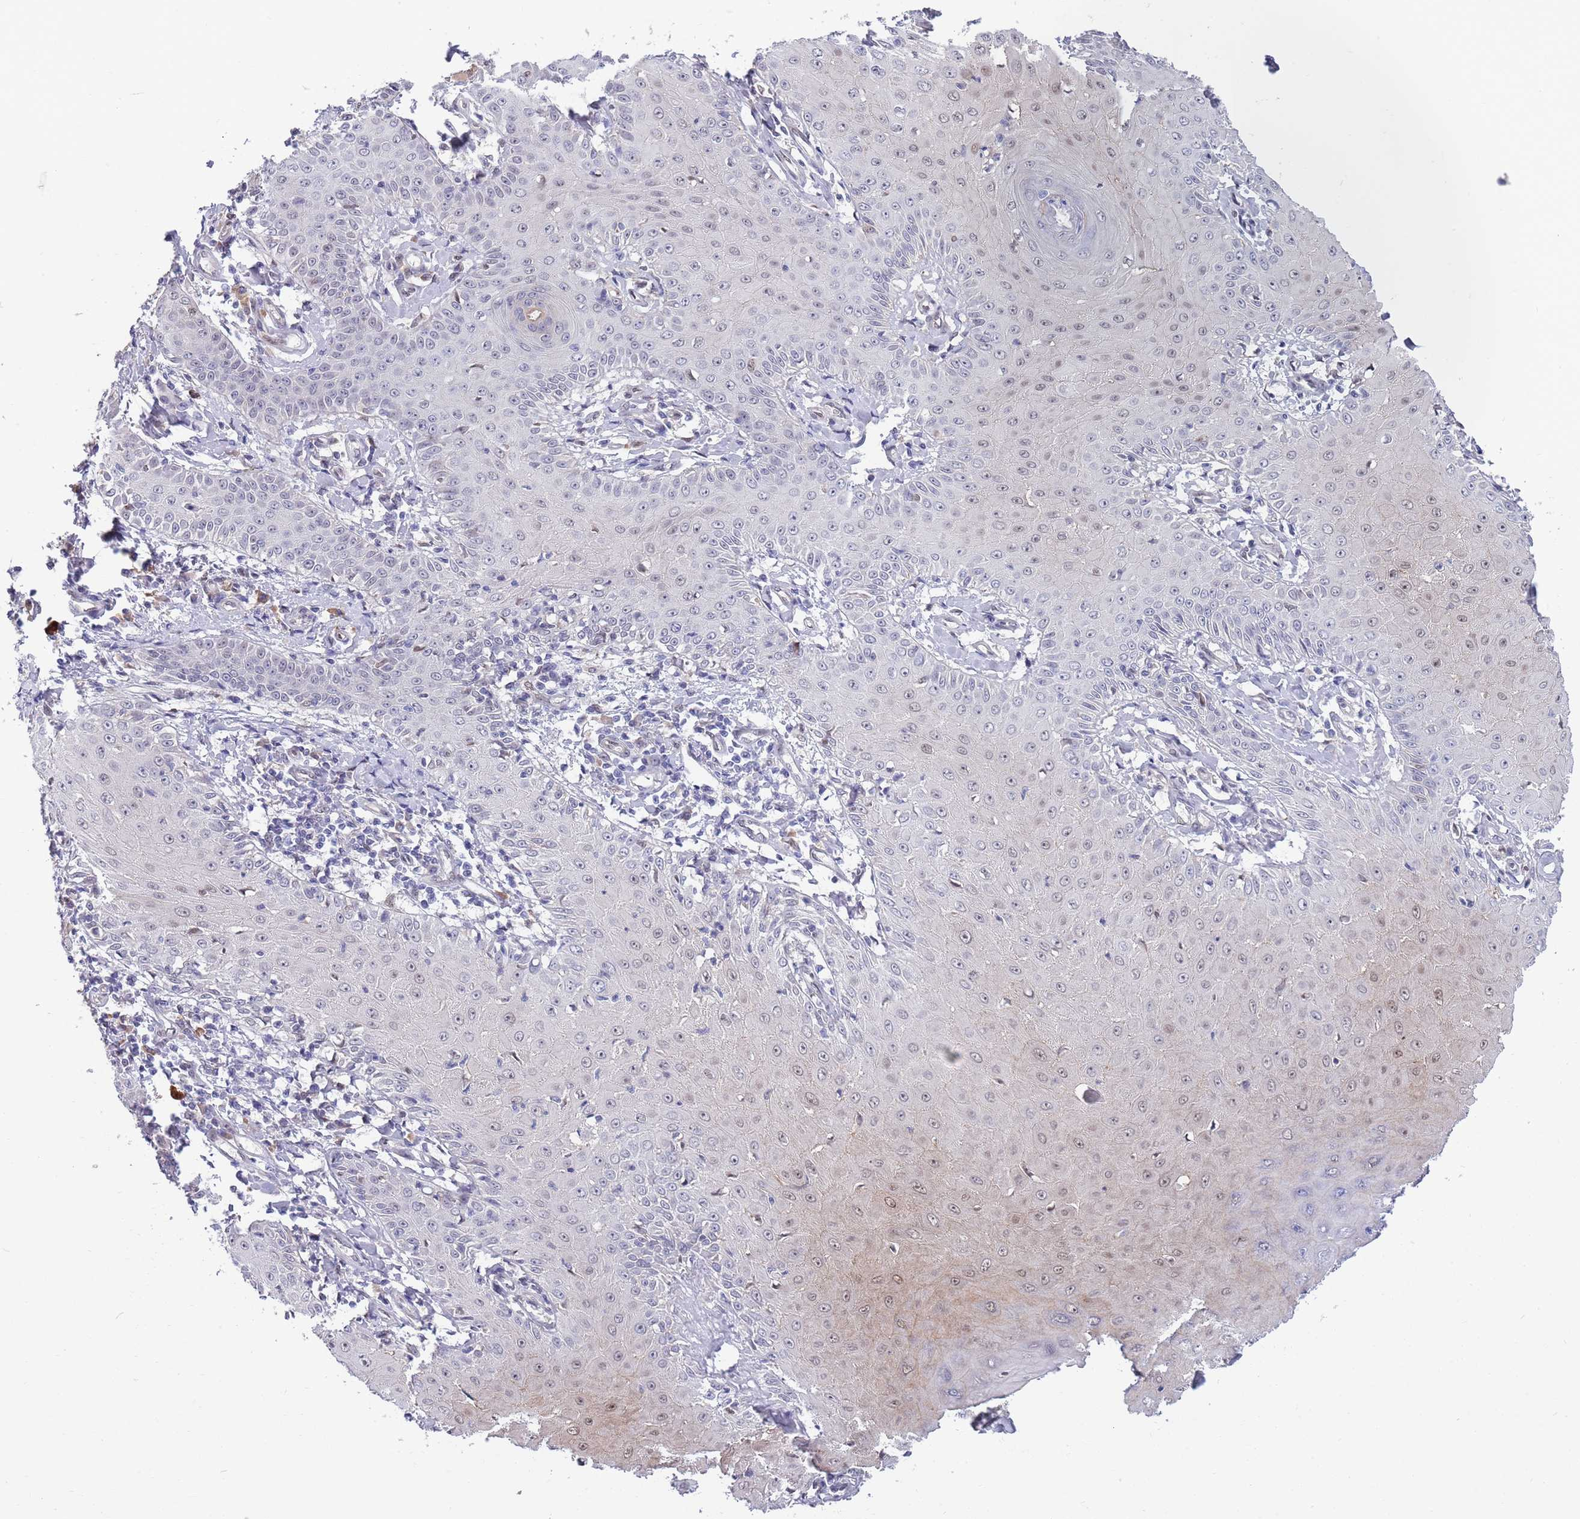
{"staining": {"intensity": "weak", "quantity": "<25%", "location": "nuclear"}, "tissue": "skin cancer", "cell_type": "Tumor cells", "image_type": "cancer", "snomed": [{"axis": "morphology", "description": "Squamous cell carcinoma, NOS"}, {"axis": "topography", "description": "Skin"}], "caption": "An IHC micrograph of squamous cell carcinoma (skin) is shown. There is no staining in tumor cells of squamous cell carcinoma (skin).", "gene": "NLRP6", "patient": {"sex": "male", "age": 70}}